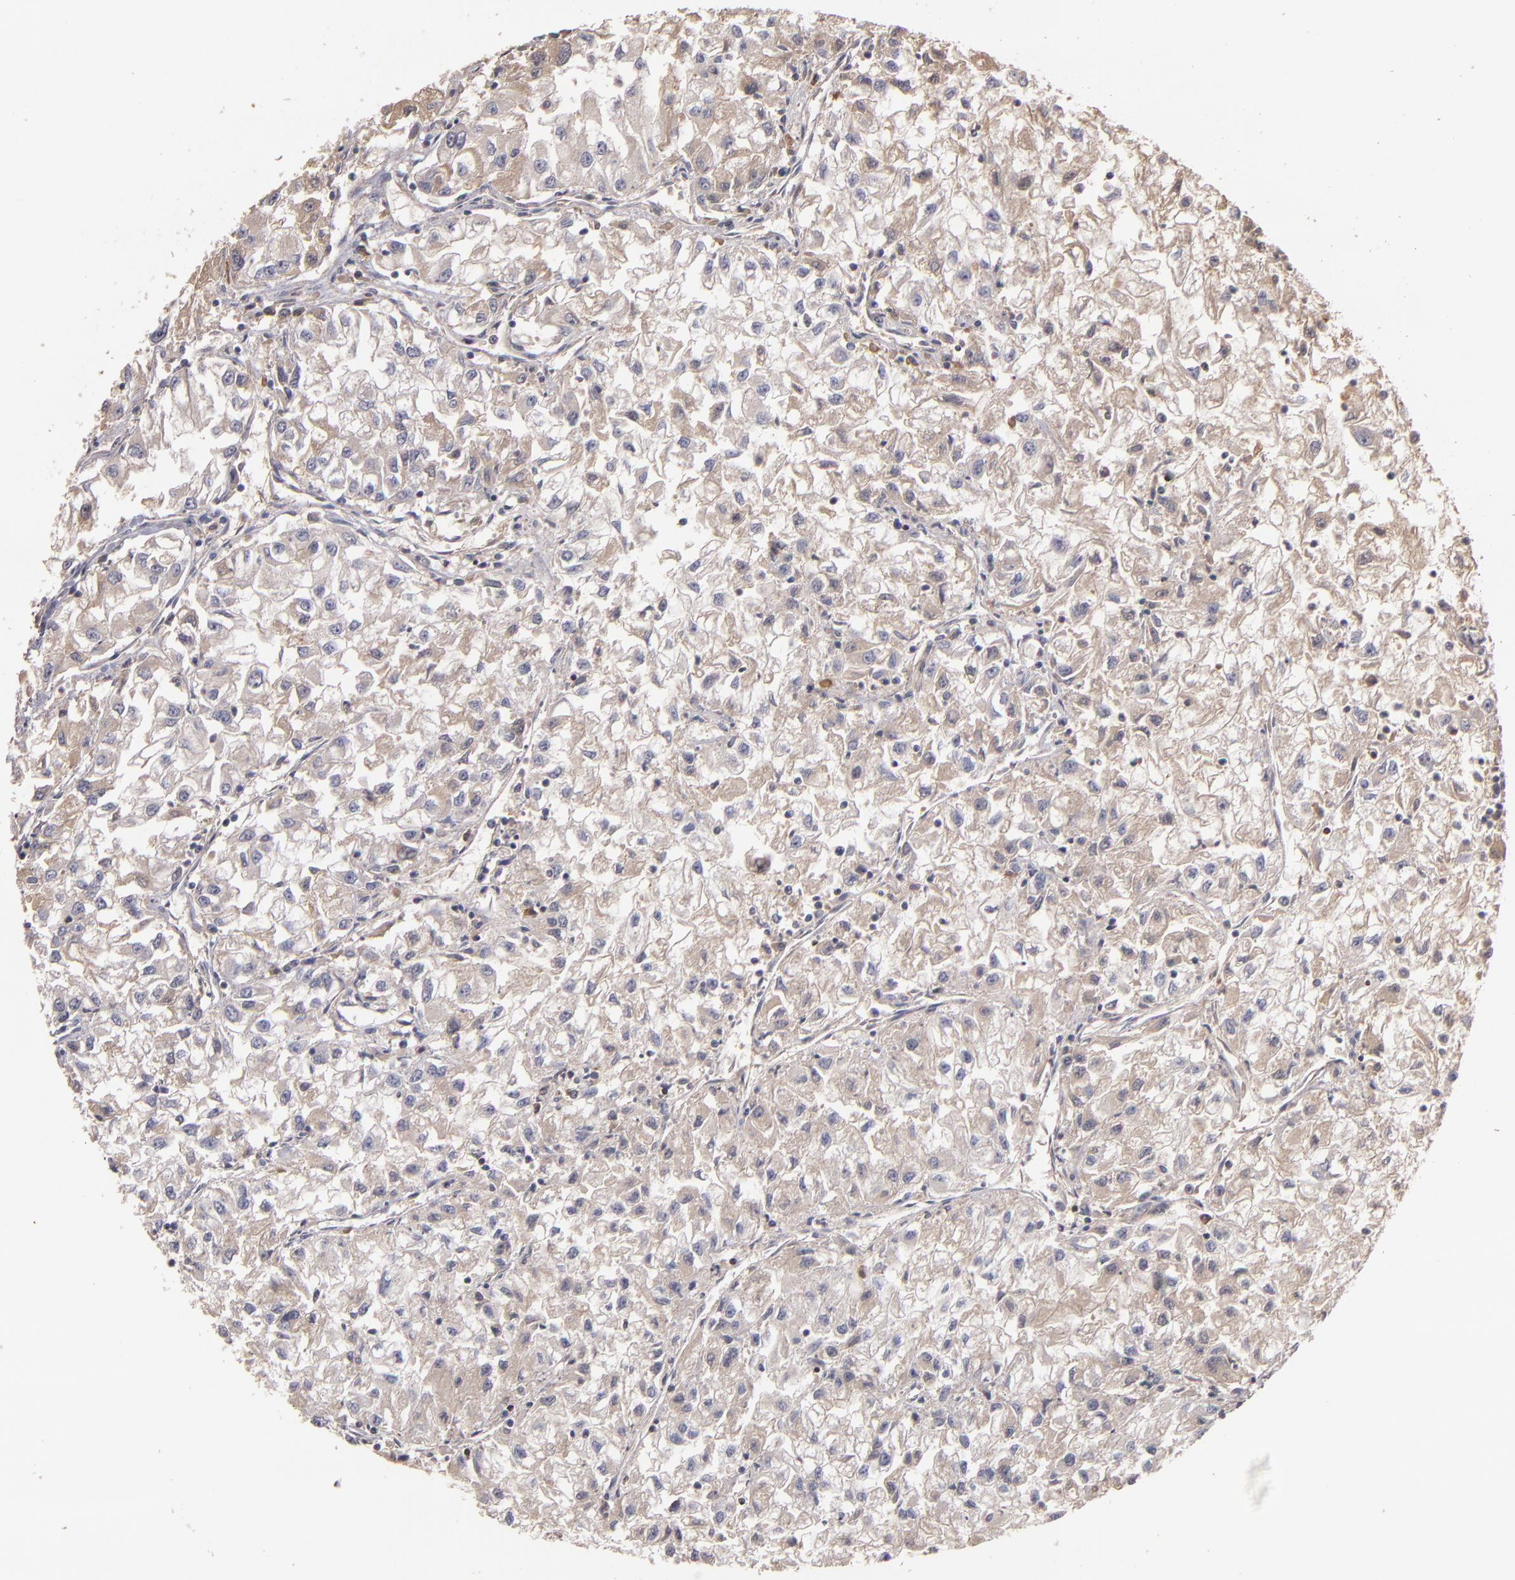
{"staining": {"intensity": "weak", "quantity": ">75%", "location": "cytoplasmic/membranous"}, "tissue": "renal cancer", "cell_type": "Tumor cells", "image_type": "cancer", "snomed": [{"axis": "morphology", "description": "Adenocarcinoma, NOS"}, {"axis": "topography", "description": "Kidney"}], "caption": "Immunohistochemical staining of renal adenocarcinoma reveals low levels of weak cytoplasmic/membranous positivity in approximately >75% of tumor cells.", "gene": "UPF3B", "patient": {"sex": "male", "age": 59}}